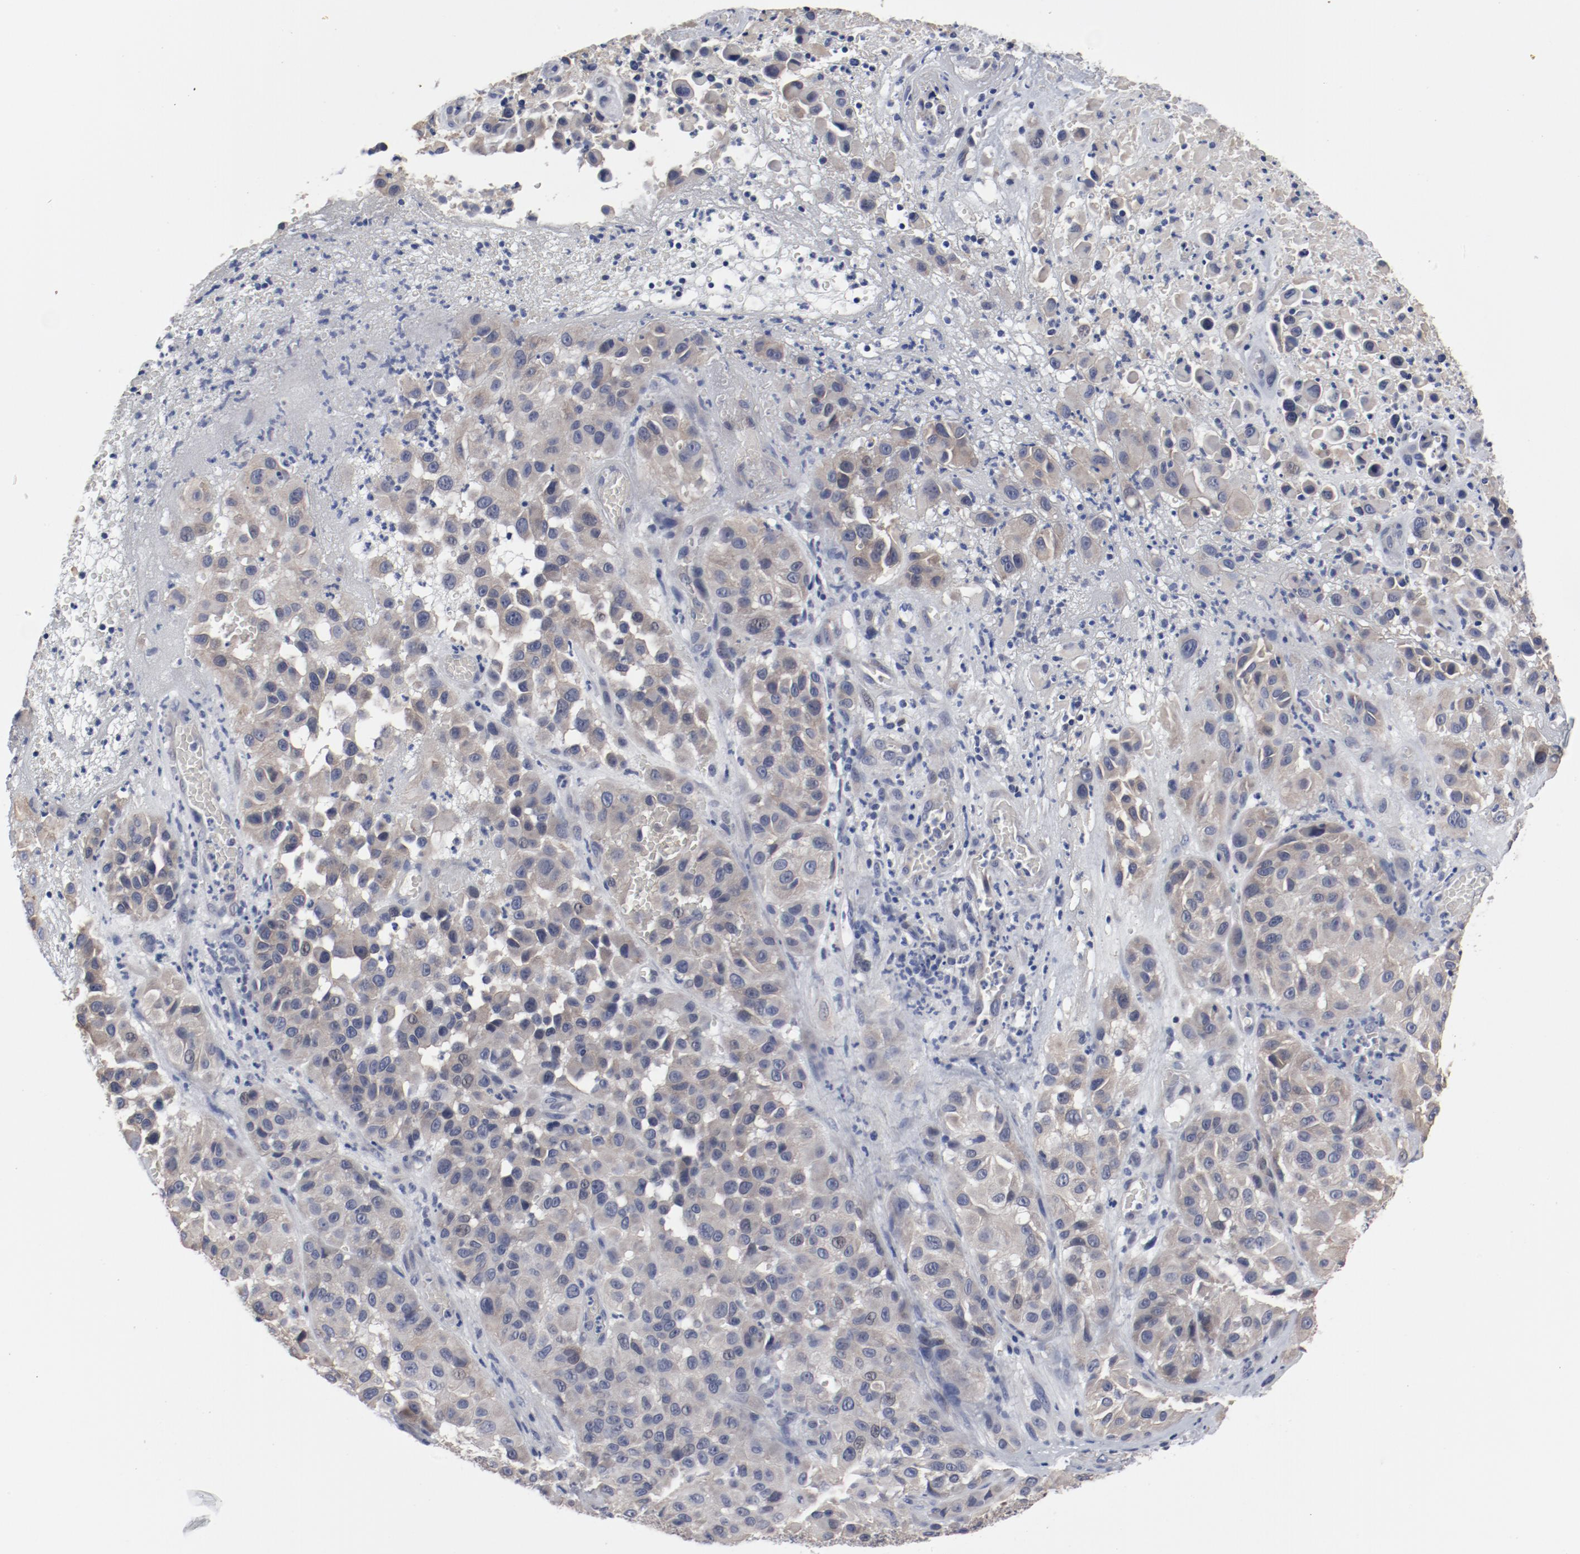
{"staining": {"intensity": "negative", "quantity": "none", "location": "none"}, "tissue": "melanoma", "cell_type": "Tumor cells", "image_type": "cancer", "snomed": [{"axis": "morphology", "description": "Malignant melanoma, NOS"}, {"axis": "topography", "description": "Skin"}], "caption": "Immunohistochemistry histopathology image of melanoma stained for a protein (brown), which displays no staining in tumor cells.", "gene": "ANKLE2", "patient": {"sex": "female", "age": 21}}